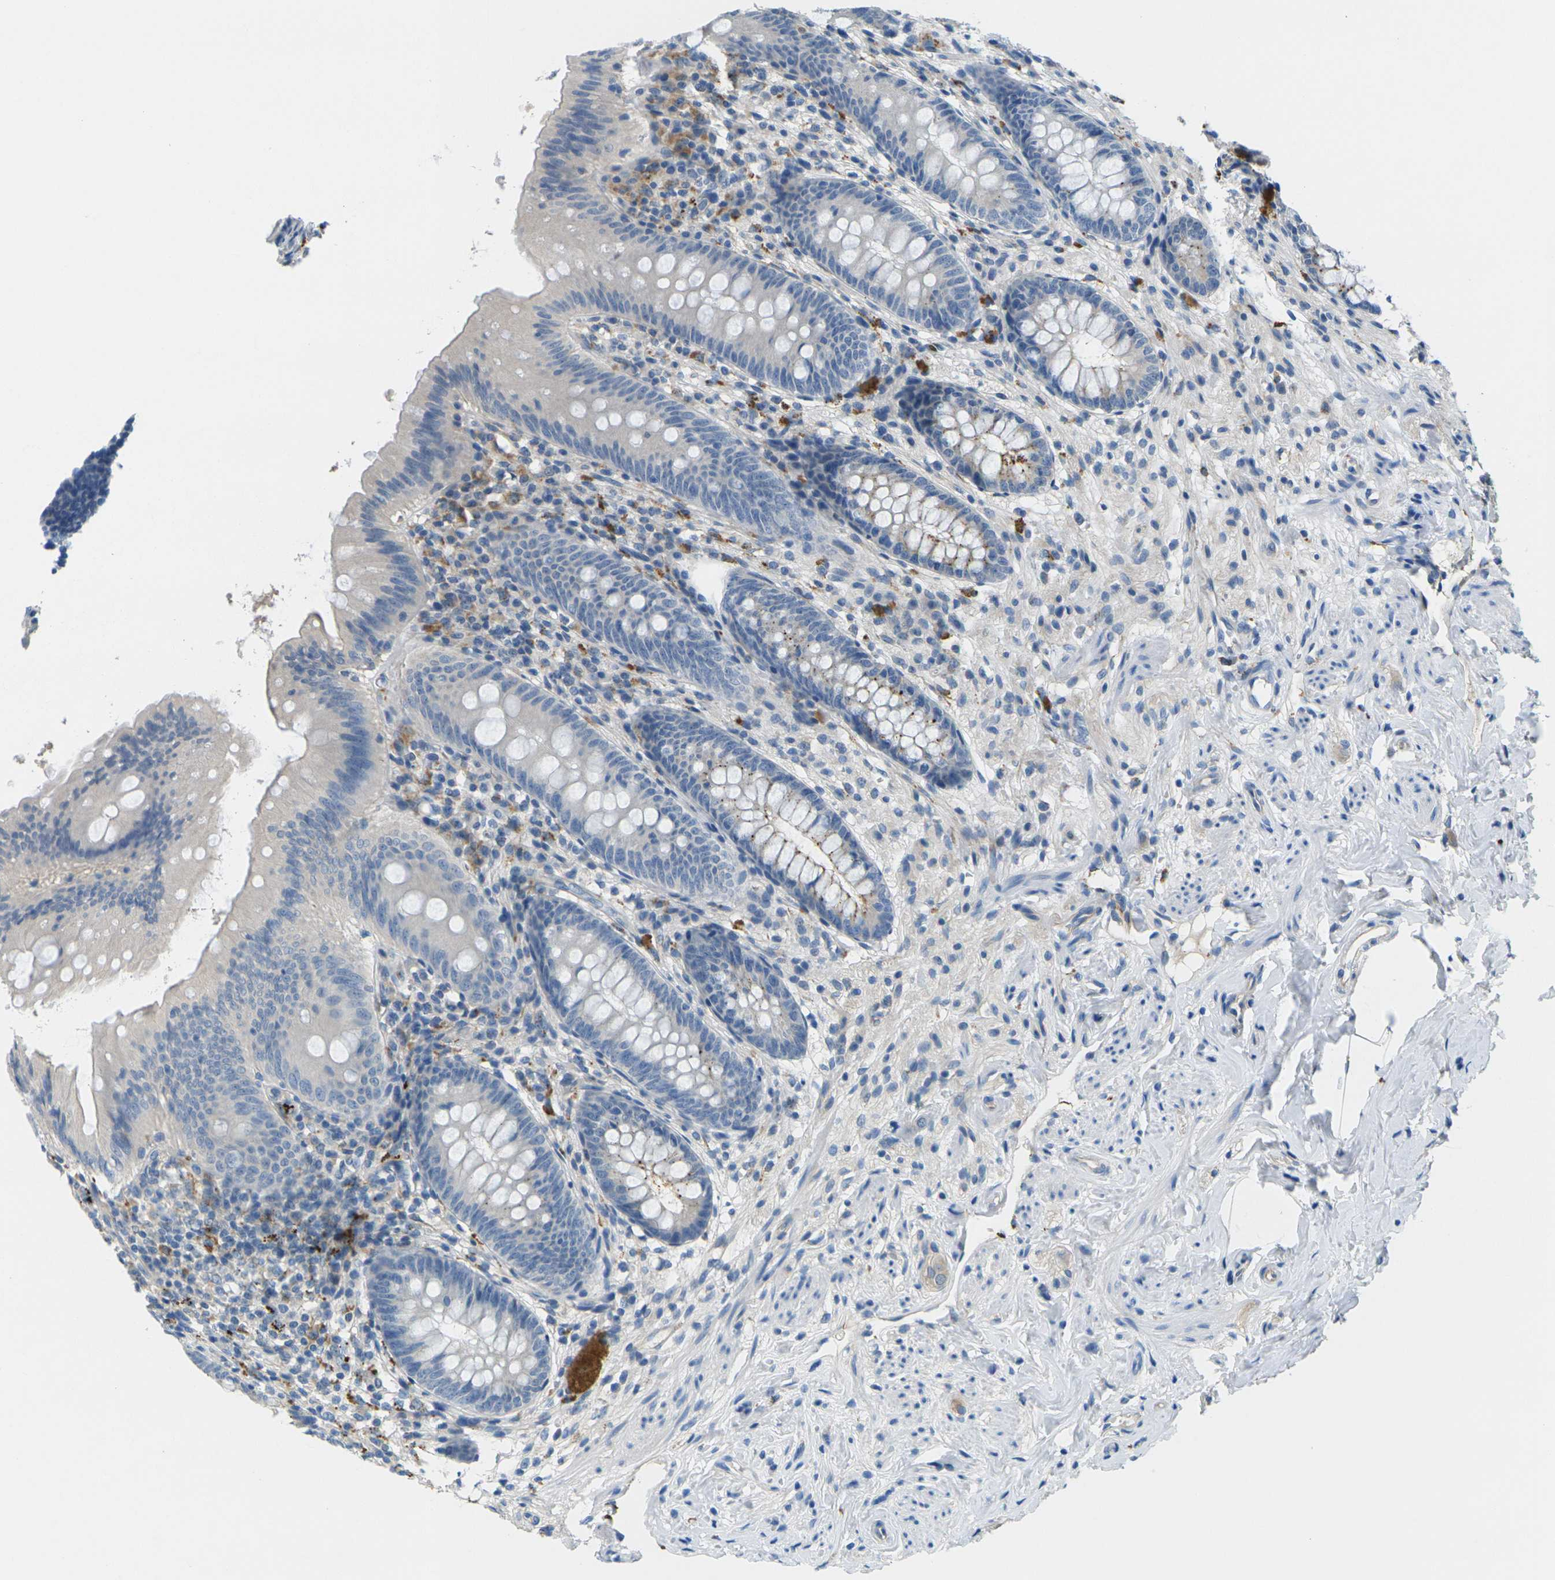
{"staining": {"intensity": "moderate", "quantity": "<25%", "location": "cytoplasmic/membranous"}, "tissue": "appendix", "cell_type": "Glandular cells", "image_type": "normal", "snomed": [{"axis": "morphology", "description": "Normal tissue, NOS"}, {"axis": "topography", "description": "Appendix"}], "caption": "A brown stain labels moderate cytoplasmic/membranous expression of a protein in glandular cells of normal appendix. Using DAB (brown) and hematoxylin (blue) stains, captured at high magnification using brightfield microscopy.", "gene": "CYP2C8", "patient": {"sex": "male", "age": 56}}